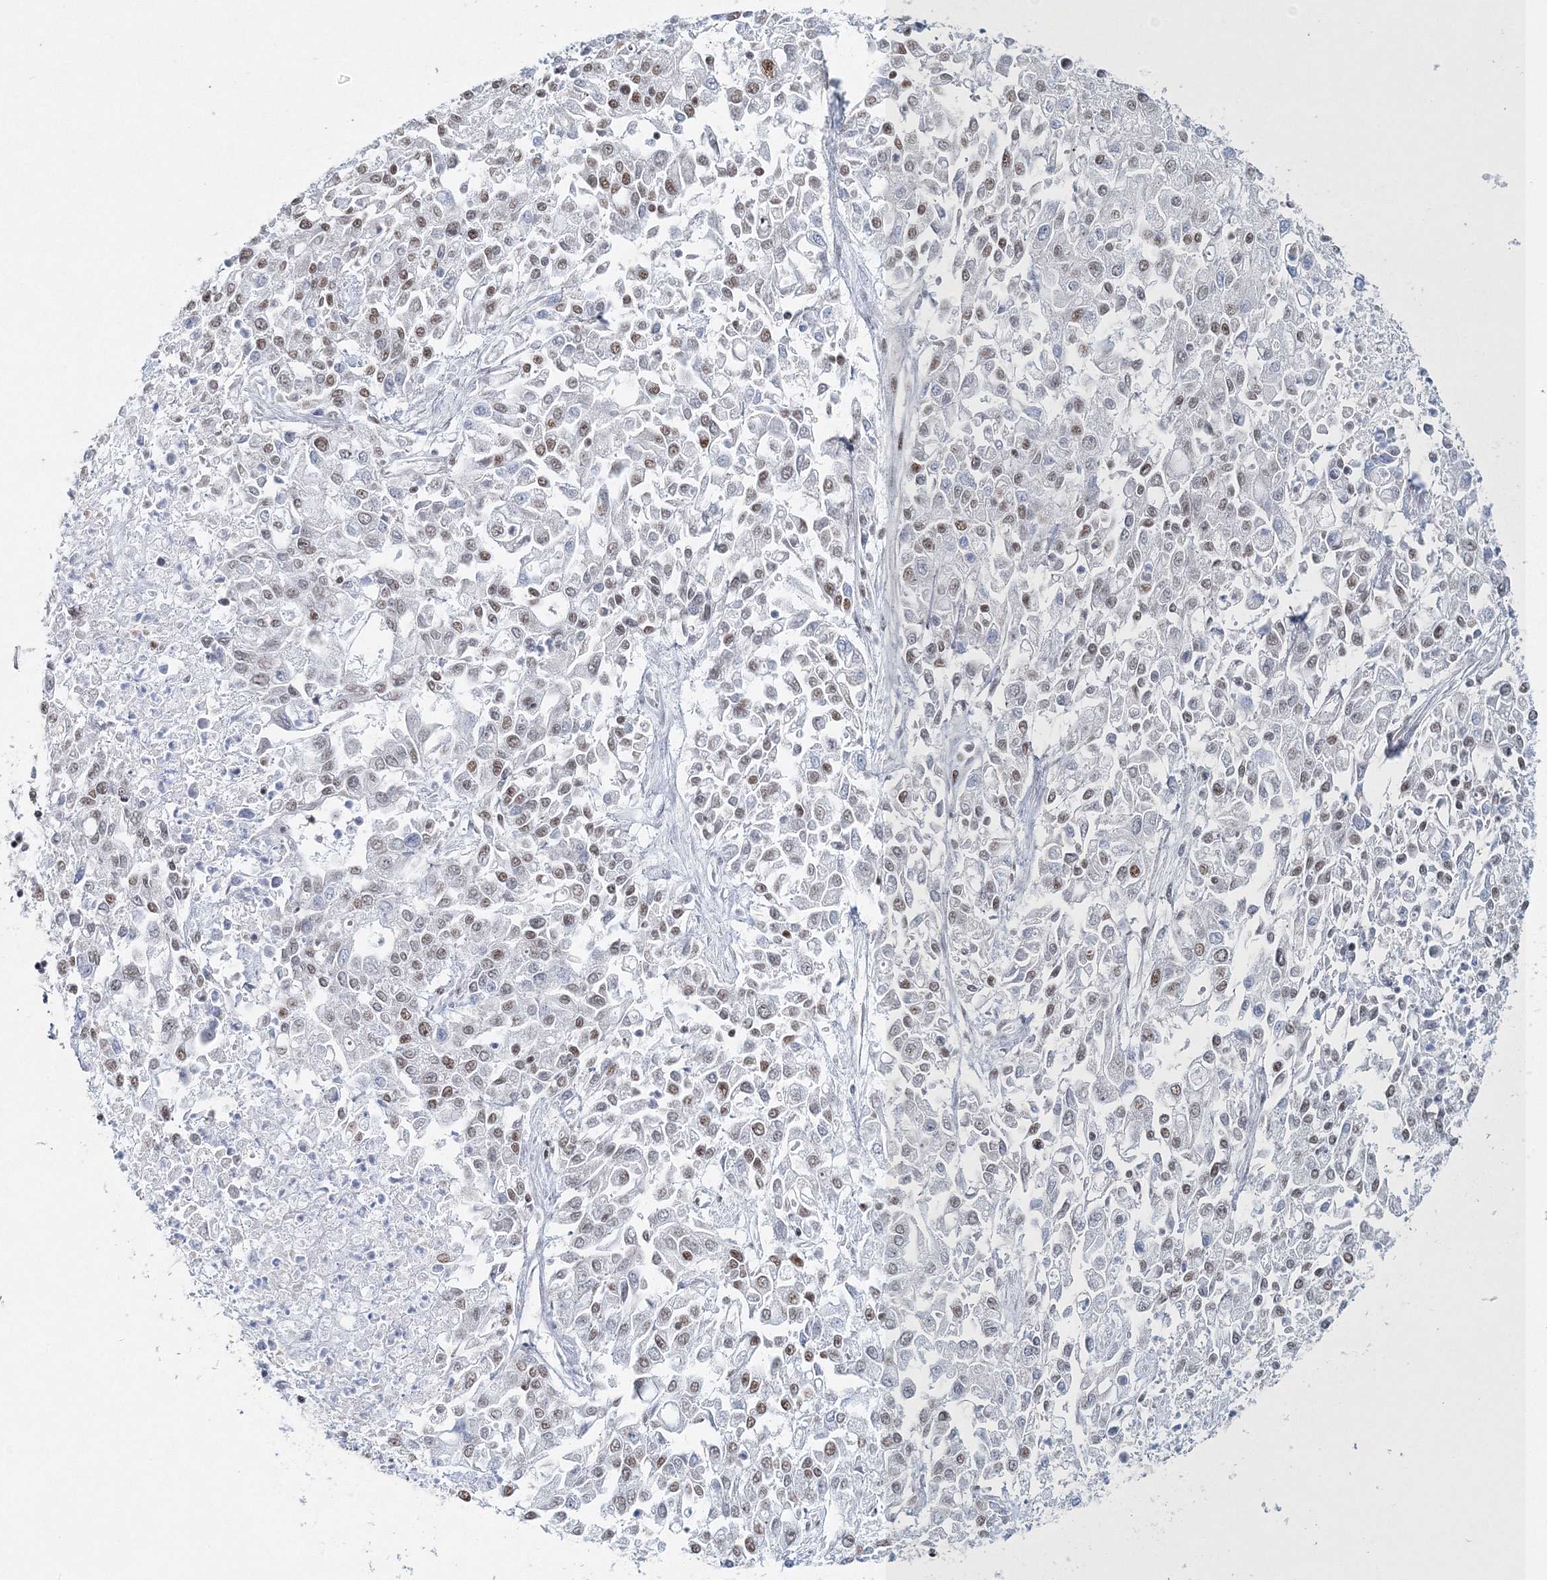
{"staining": {"intensity": "moderate", "quantity": "<25%", "location": "nuclear"}, "tissue": "endometrial cancer", "cell_type": "Tumor cells", "image_type": "cancer", "snomed": [{"axis": "morphology", "description": "Adenocarcinoma, NOS"}, {"axis": "topography", "description": "Endometrium"}], "caption": "Immunohistochemistry image of human endometrial cancer (adenocarcinoma) stained for a protein (brown), which shows low levels of moderate nuclear staining in approximately <25% of tumor cells.", "gene": "QRICH1", "patient": {"sex": "female", "age": 49}}